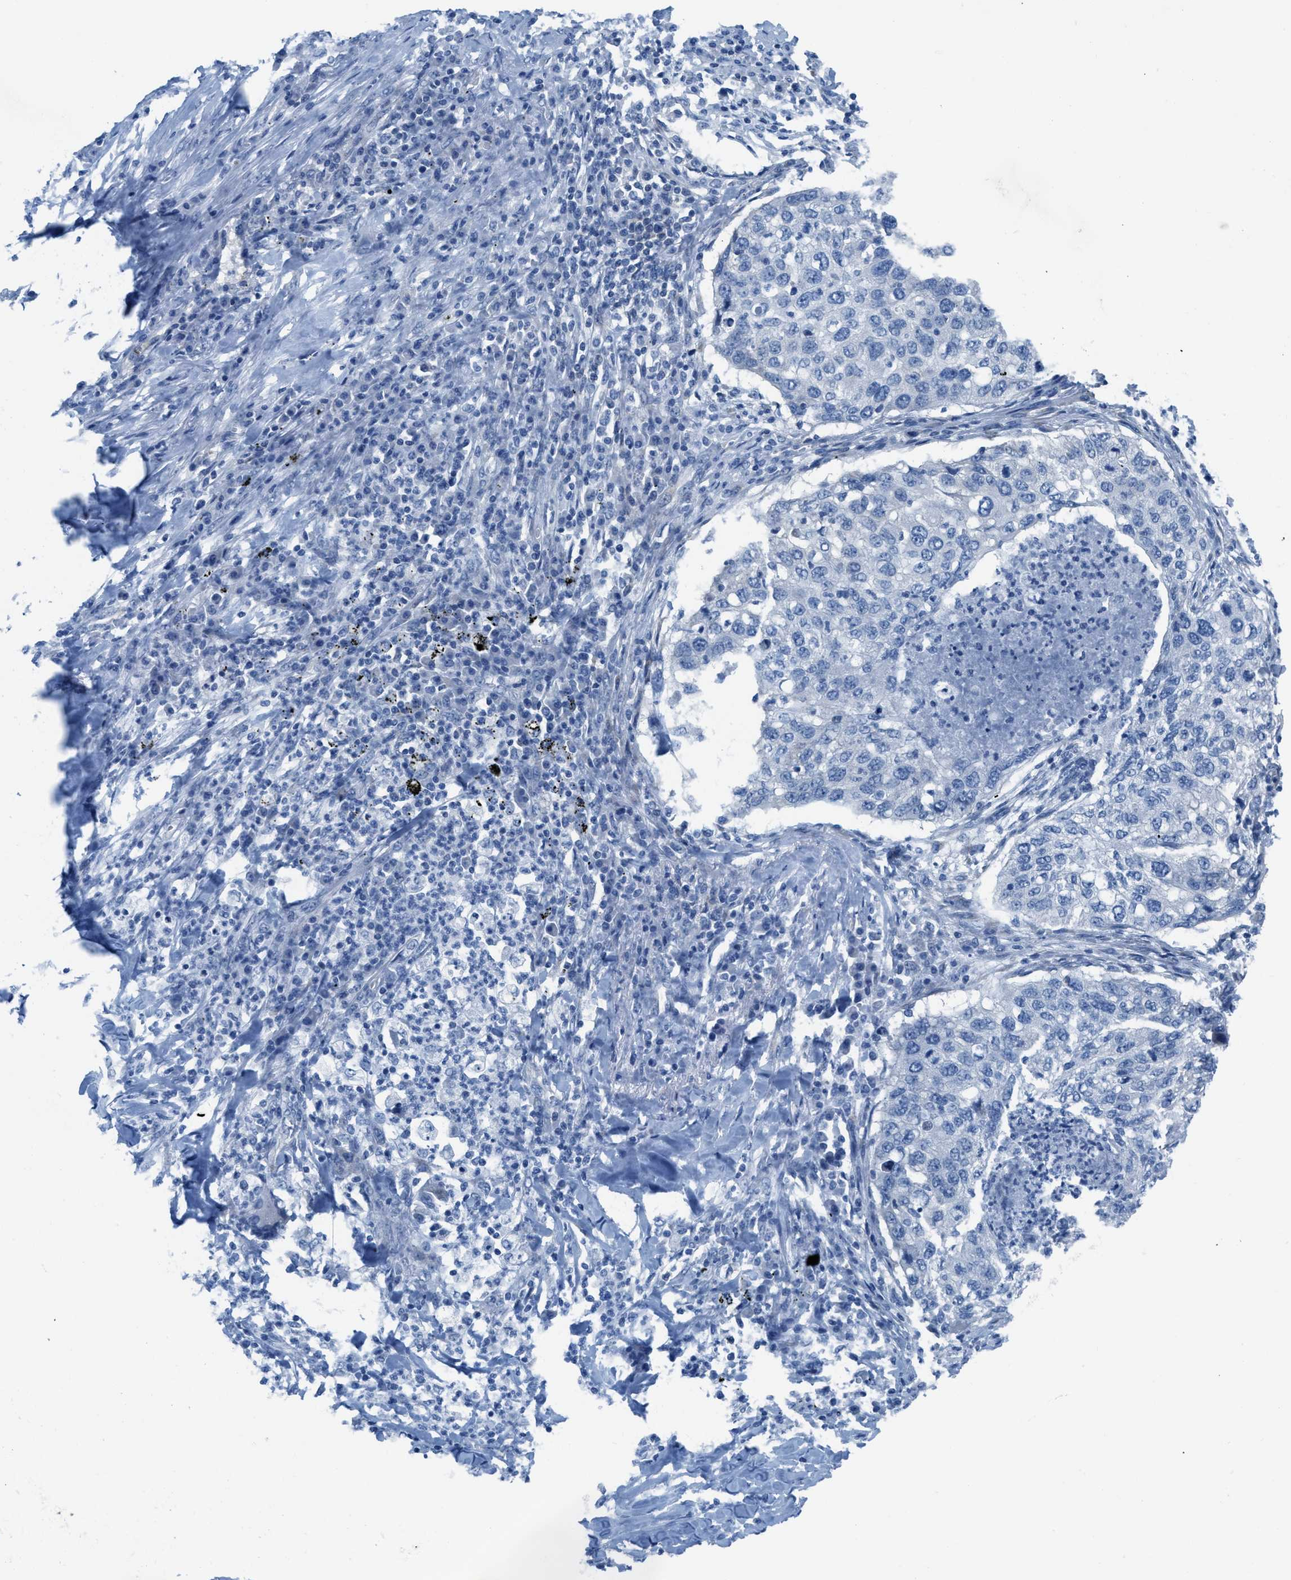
{"staining": {"intensity": "negative", "quantity": "none", "location": "none"}, "tissue": "lung cancer", "cell_type": "Tumor cells", "image_type": "cancer", "snomed": [{"axis": "morphology", "description": "Squamous cell carcinoma, NOS"}, {"axis": "topography", "description": "Lung"}], "caption": "High magnification brightfield microscopy of lung cancer (squamous cell carcinoma) stained with DAB (brown) and counterstained with hematoxylin (blue): tumor cells show no significant expression.", "gene": "ASGR1", "patient": {"sex": "female", "age": 63}}